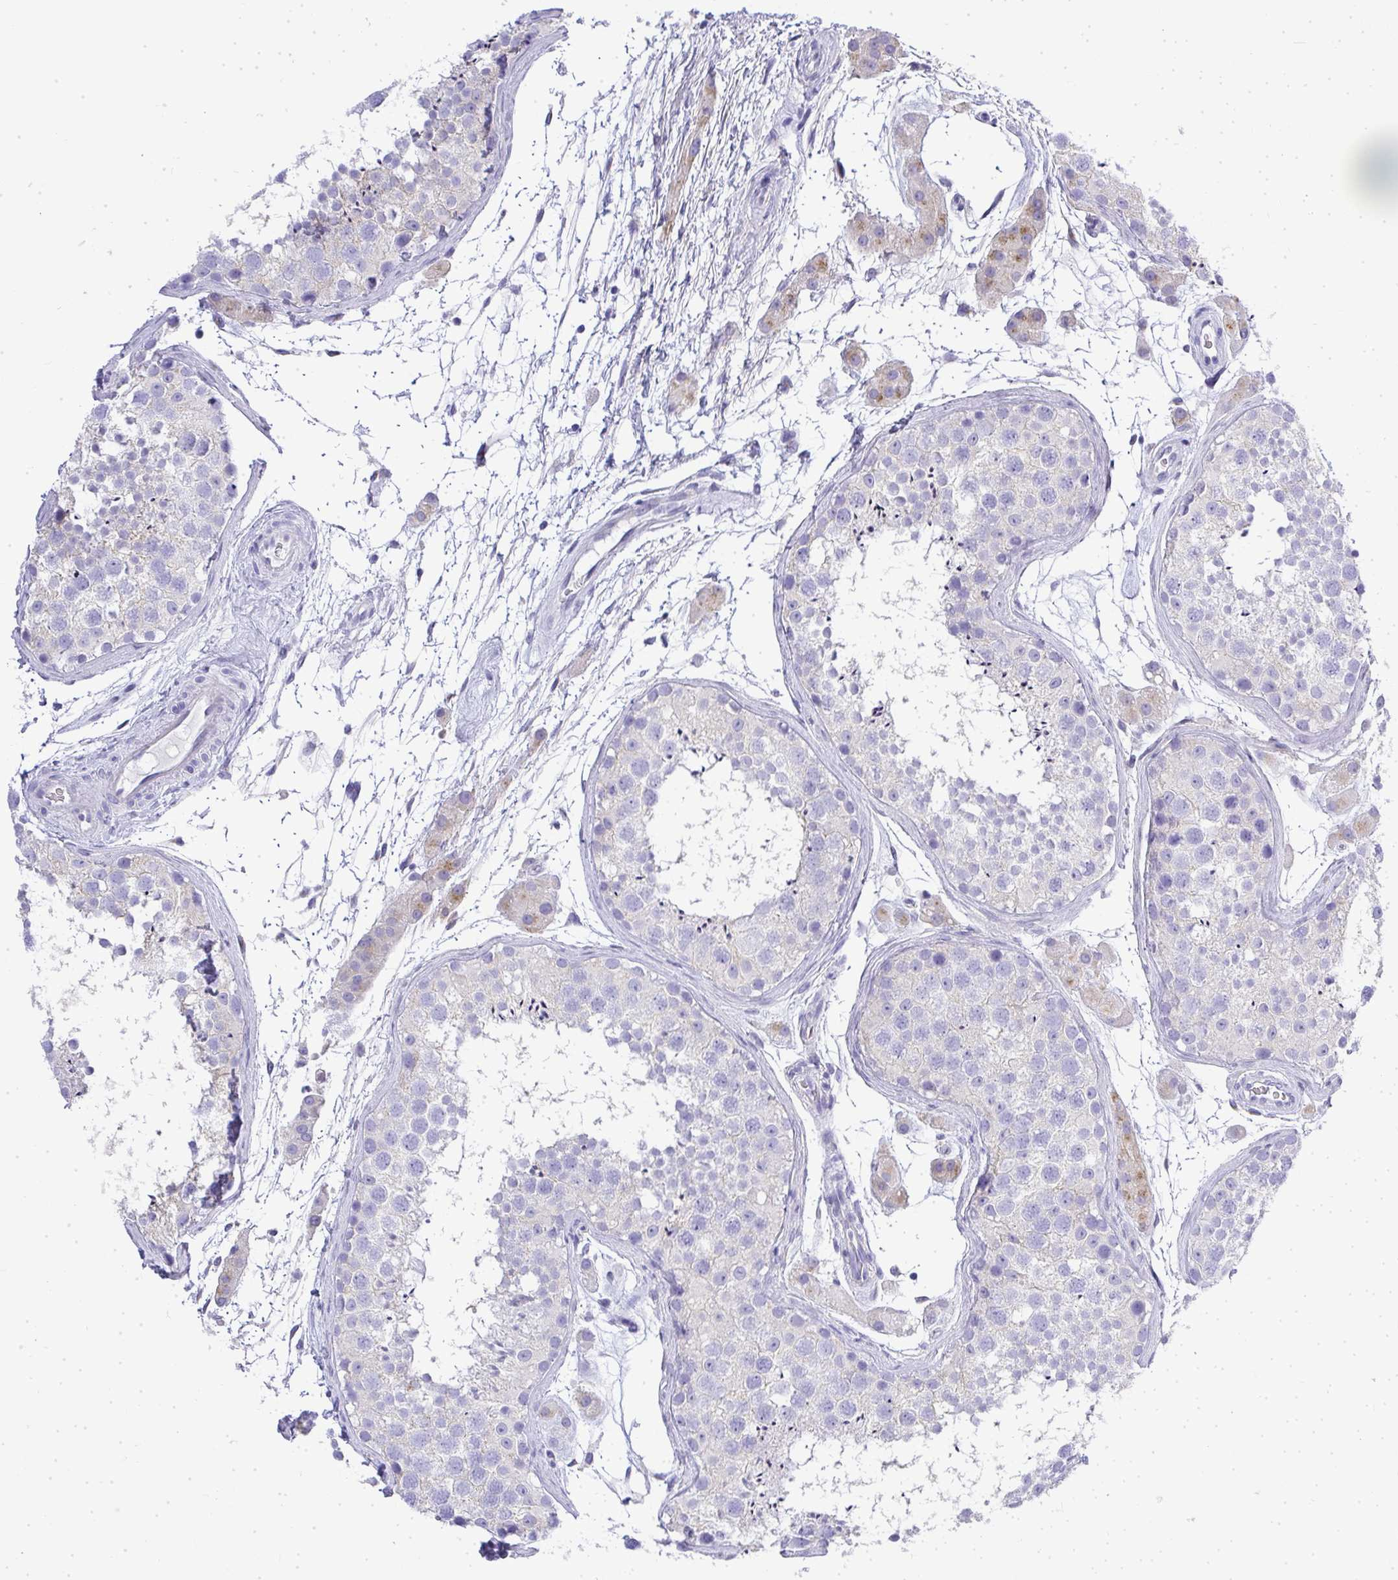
{"staining": {"intensity": "negative", "quantity": "none", "location": "none"}, "tissue": "testis", "cell_type": "Cells in seminiferous ducts", "image_type": "normal", "snomed": [{"axis": "morphology", "description": "Normal tissue, NOS"}, {"axis": "topography", "description": "Testis"}], "caption": "DAB (3,3'-diaminobenzidine) immunohistochemical staining of benign human testis exhibits no significant expression in cells in seminiferous ducts.", "gene": "PLPPR3", "patient": {"sex": "male", "age": 41}}